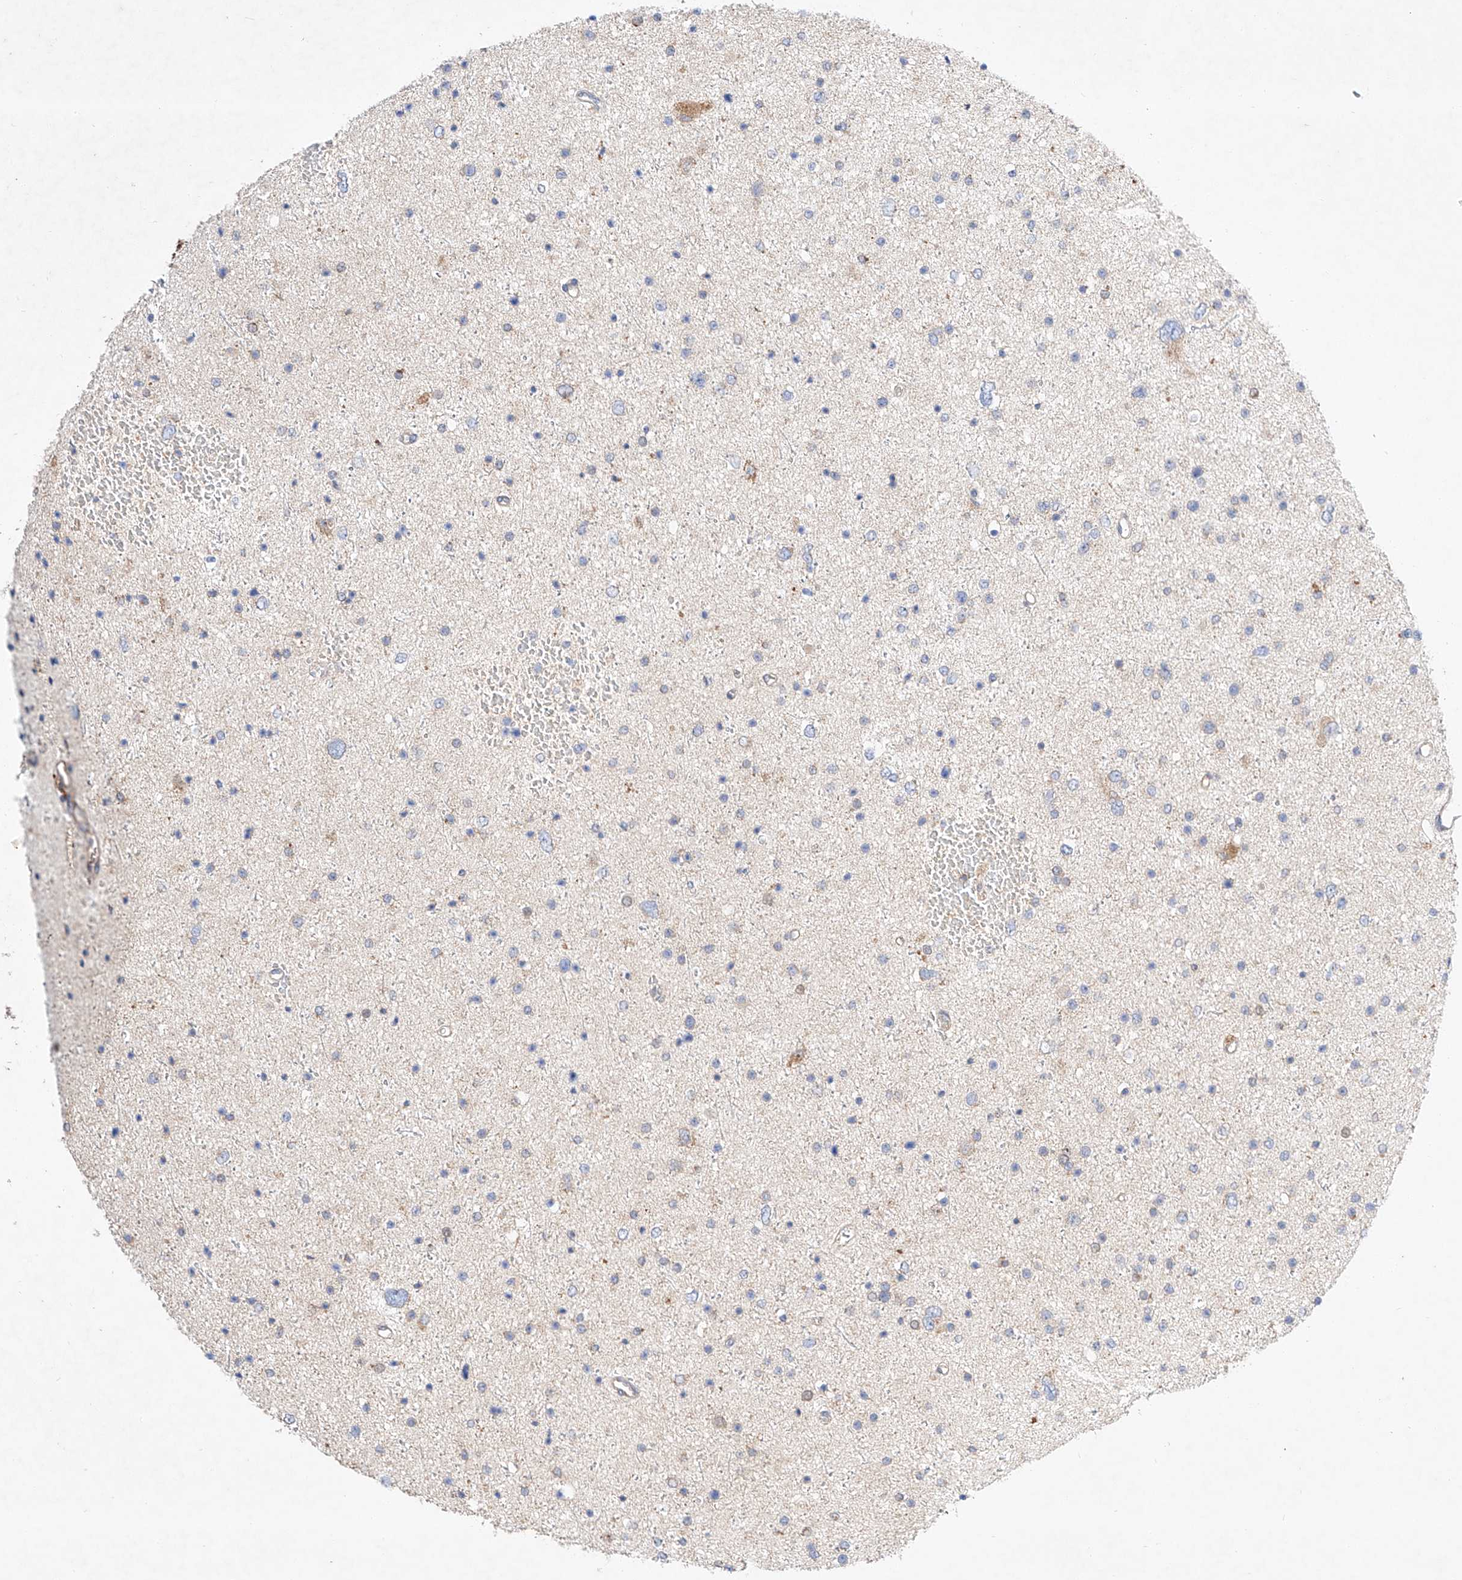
{"staining": {"intensity": "weak", "quantity": "<25%", "location": "cytoplasmic/membranous"}, "tissue": "glioma", "cell_type": "Tumor cells", "image_type": "cancer", "snomed": [{"axis": "morphology", "description": "Glioma, malignant, Low grade"}, {"axis": "topography", "description": "Brain"}], "caption": "Immunohistochemistry (IHC) of glioma reveals no staining in tumor cells.", "gene": "C6orf118", "patient": {"sex": "female", "age": 37}}